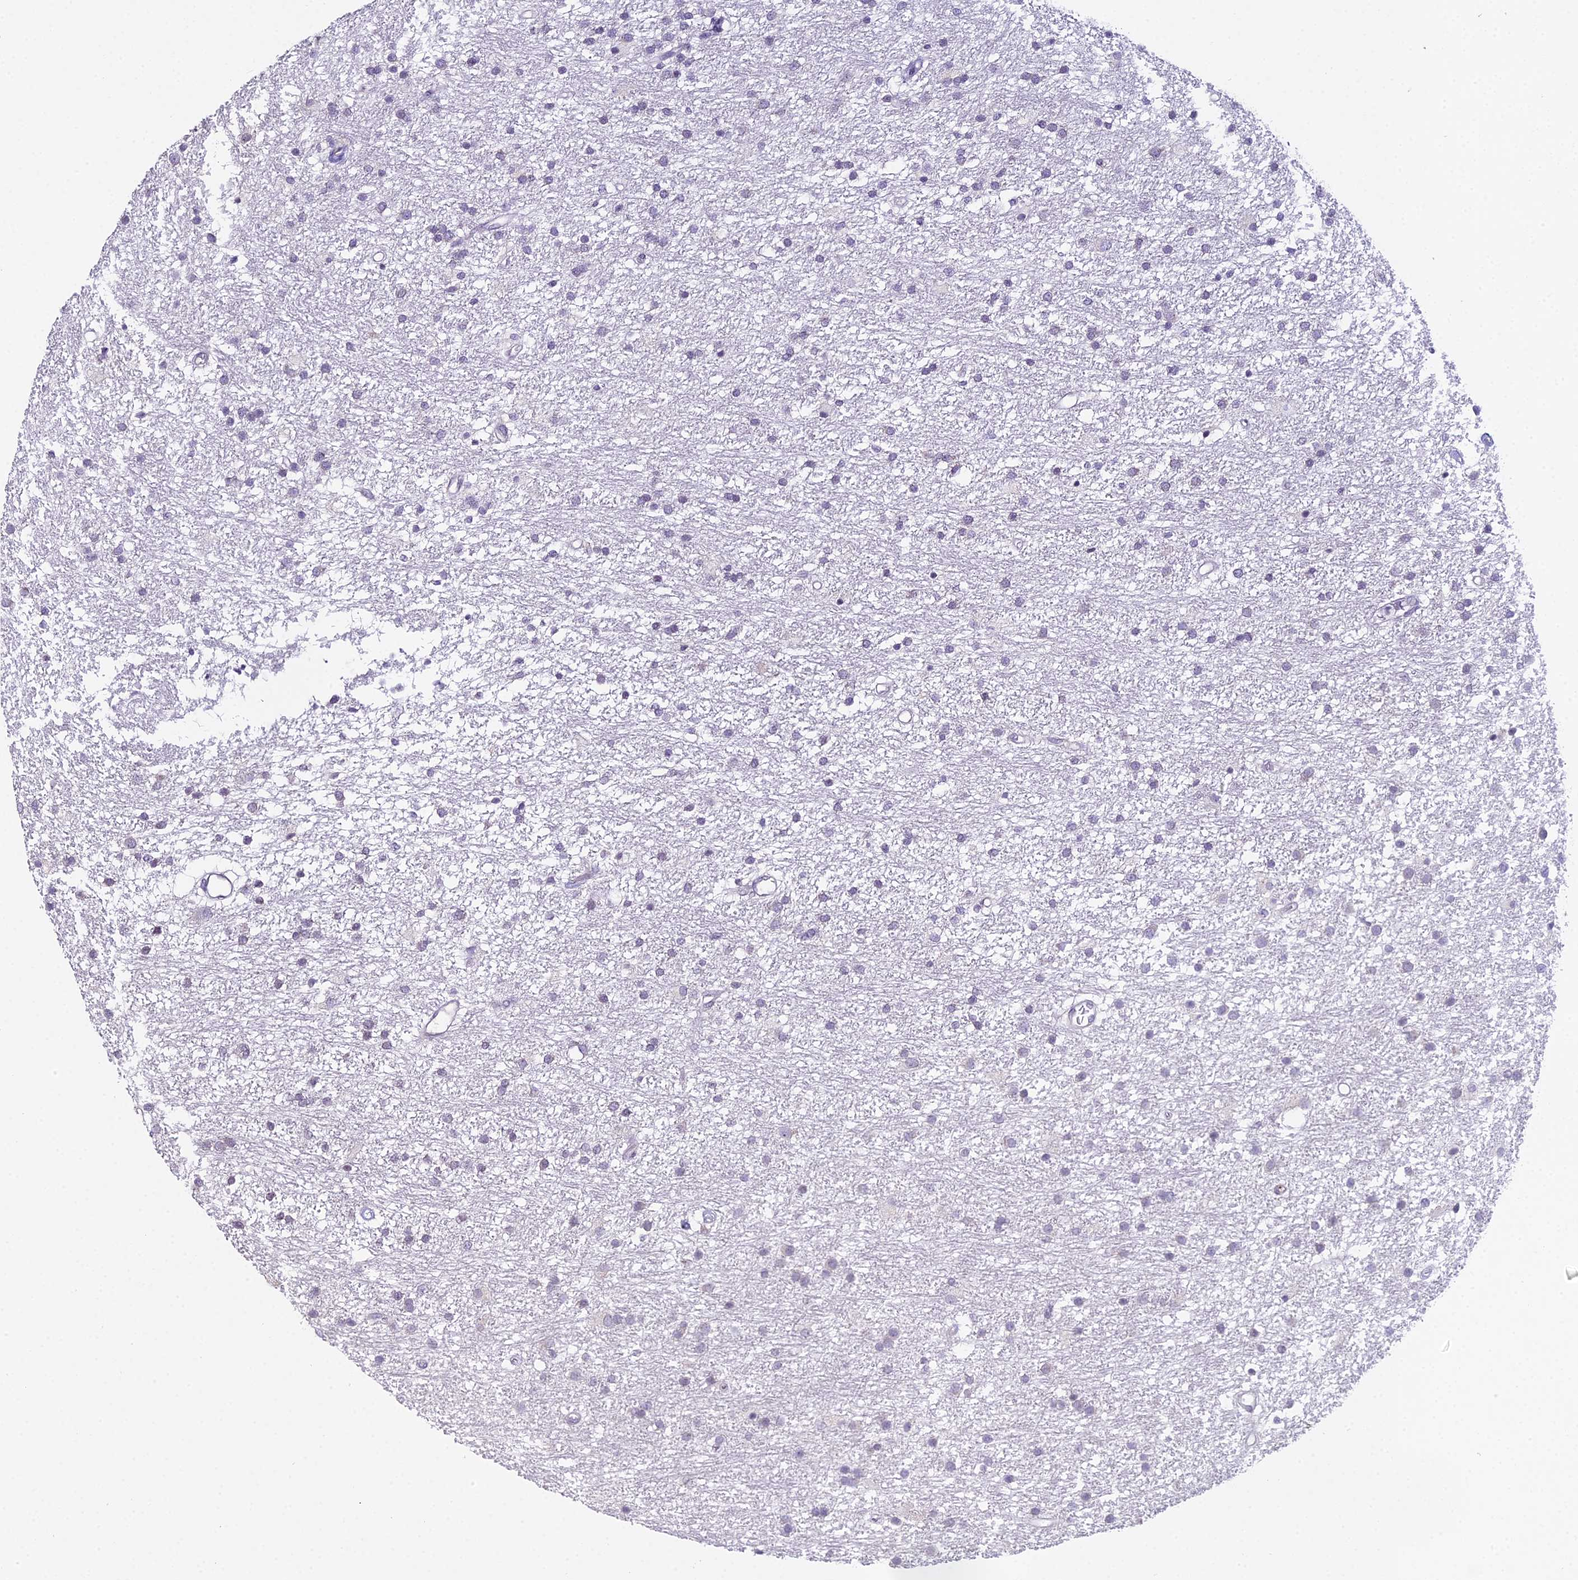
{"staining": {"intensity": "negative", "quantity": "none", "location": "none"}, "tissue": "glioma", "cell_type": "Tumor cells", "image_type": "cancer", "snomed": [{"axis": "morphology", "description": "Glioma, malignant, High grade"}, {"axis": "topography", "description": "Brain"}], "caption": "This is an immunohistochemistry (IHC) micrograph of human malignant high-grade glioma. There is no positivity in tumor cells.", "gene": "RPS26", "patient": {"sex": "male", "age": 77}}